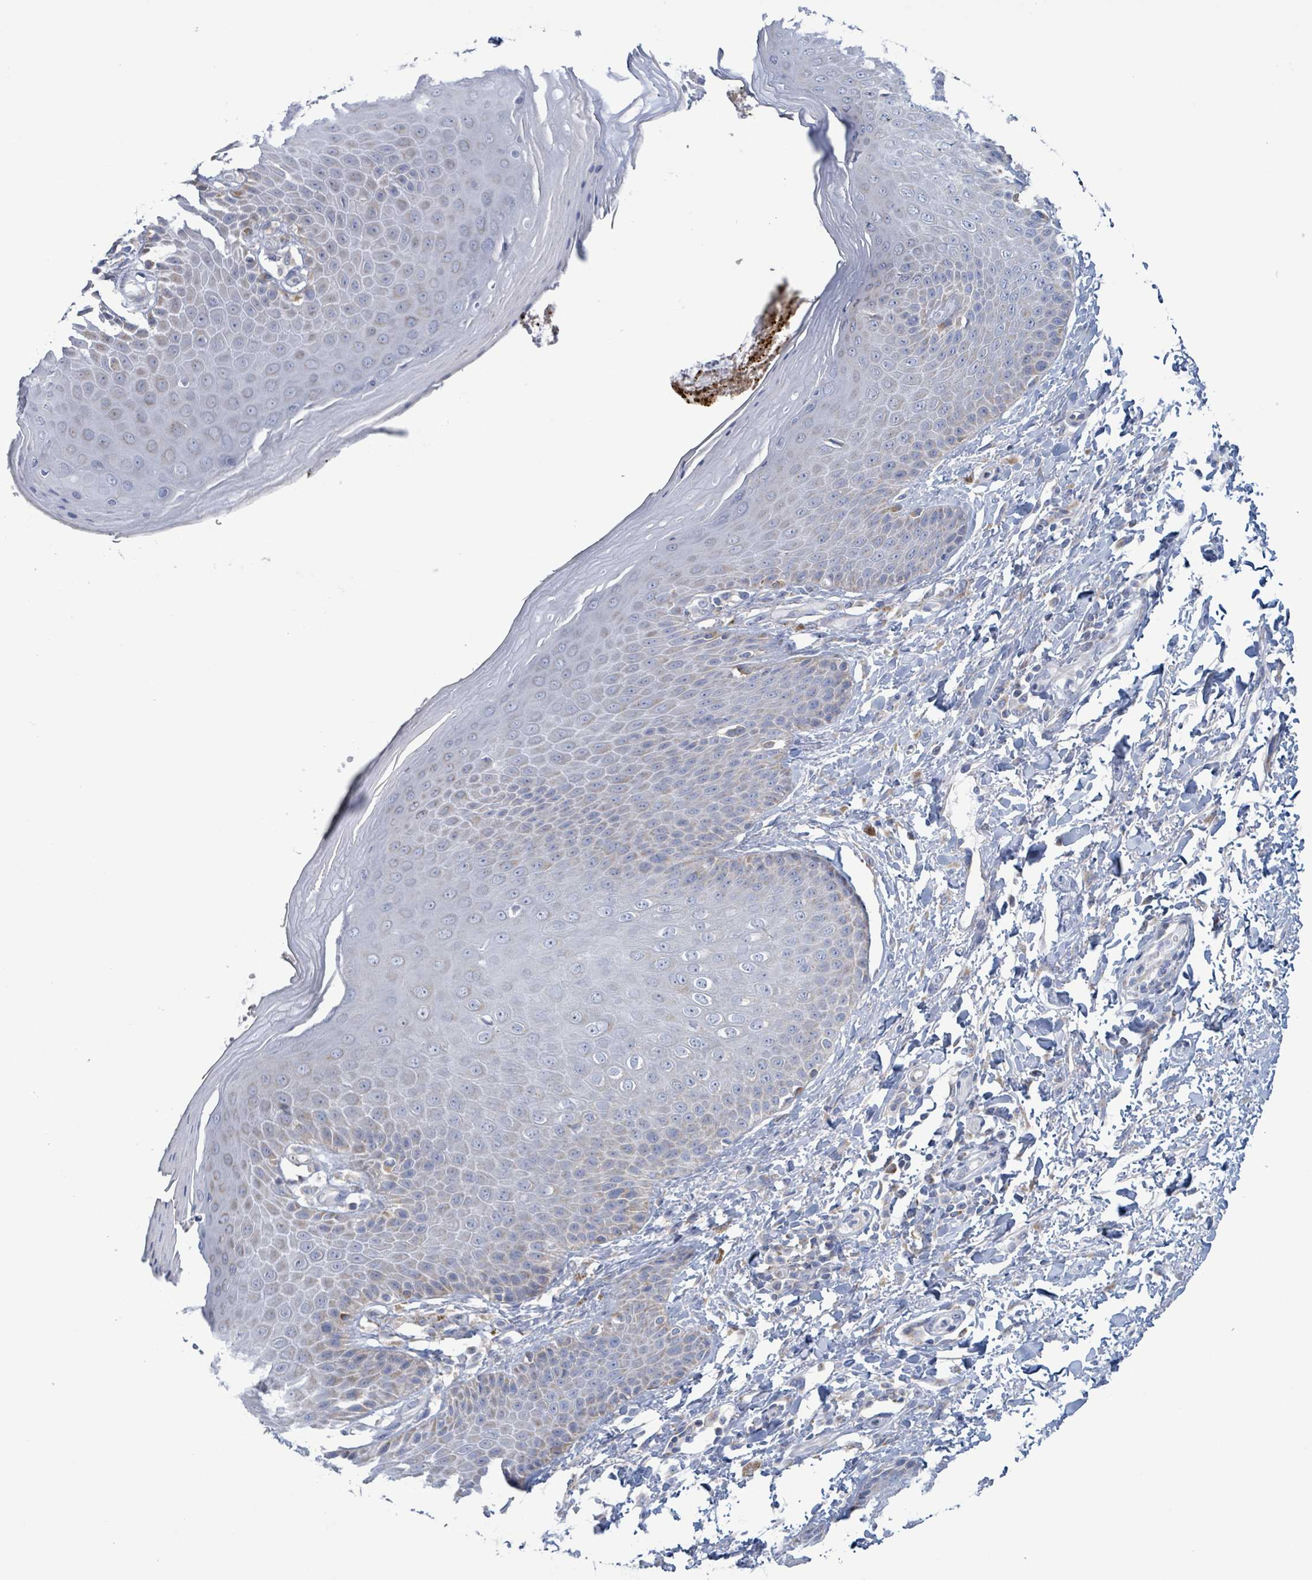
{"staining": {"intensity": "weak", "quantity": "<25%", "location": "cytoplasmic/membranous"}, "tissue": "skin", "cell_type": "Epidermal cells", "image_type": "normal", "snomed": [{"axis": "morphology", "description": "Normal tissue, NOS"}, {"axis": "topography", "description": "Peripheral nerve tissue"}], "caption": "This is a photomicrograph of IHC staining of unremarkable skin, which shows no expression in epidermal cells. The staining was performed using DAB to visualize the protein expression in brown, while the nuclei were stained in blue with hematoxylin (Magnification: 20x).", "gene": "AKR1C4", "patient": {"sex": "male", "age": 51}}